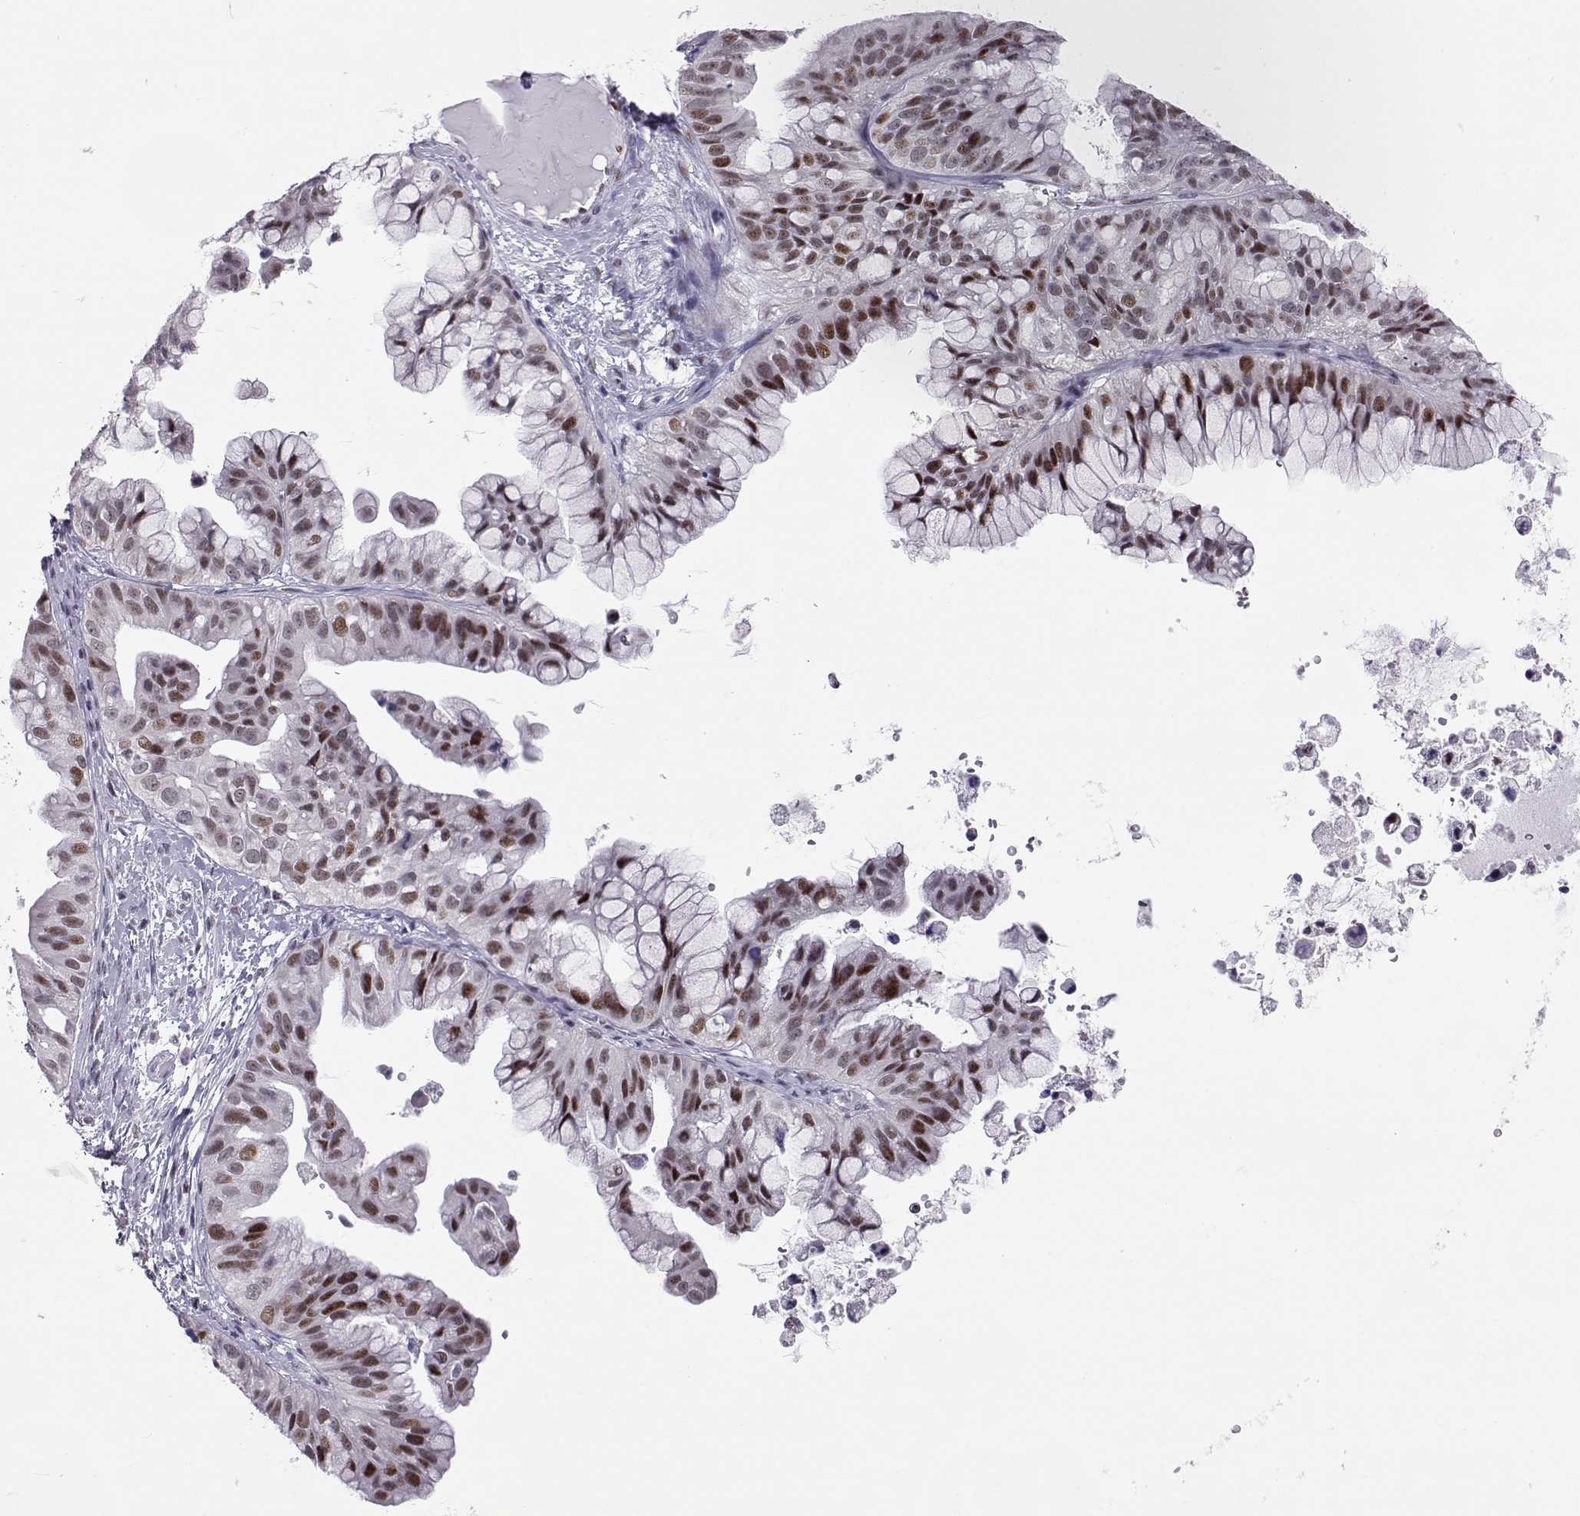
{"staining": {"intensity": "moderate", "quantity": ">75%", "location": "nuclear"}, "tissue": "ovarian cancer", "cell_type": "Tumor cells", "image_type": "cancer", "snomed": [{"axis": "morphology", "description": "Cystadenocarcinoma, mucinous, NOS"}, {"axis": "topography", "description": "Ovary"}], "caption": "Immunohistochemistry image of human ovarian cancer stained for a protein (brown), which shows medium levels of moderate nuclear positivity in about >75% of tumor cells.", "gene": "SIX6", "patient": {"sex": "female", "age": 76}}